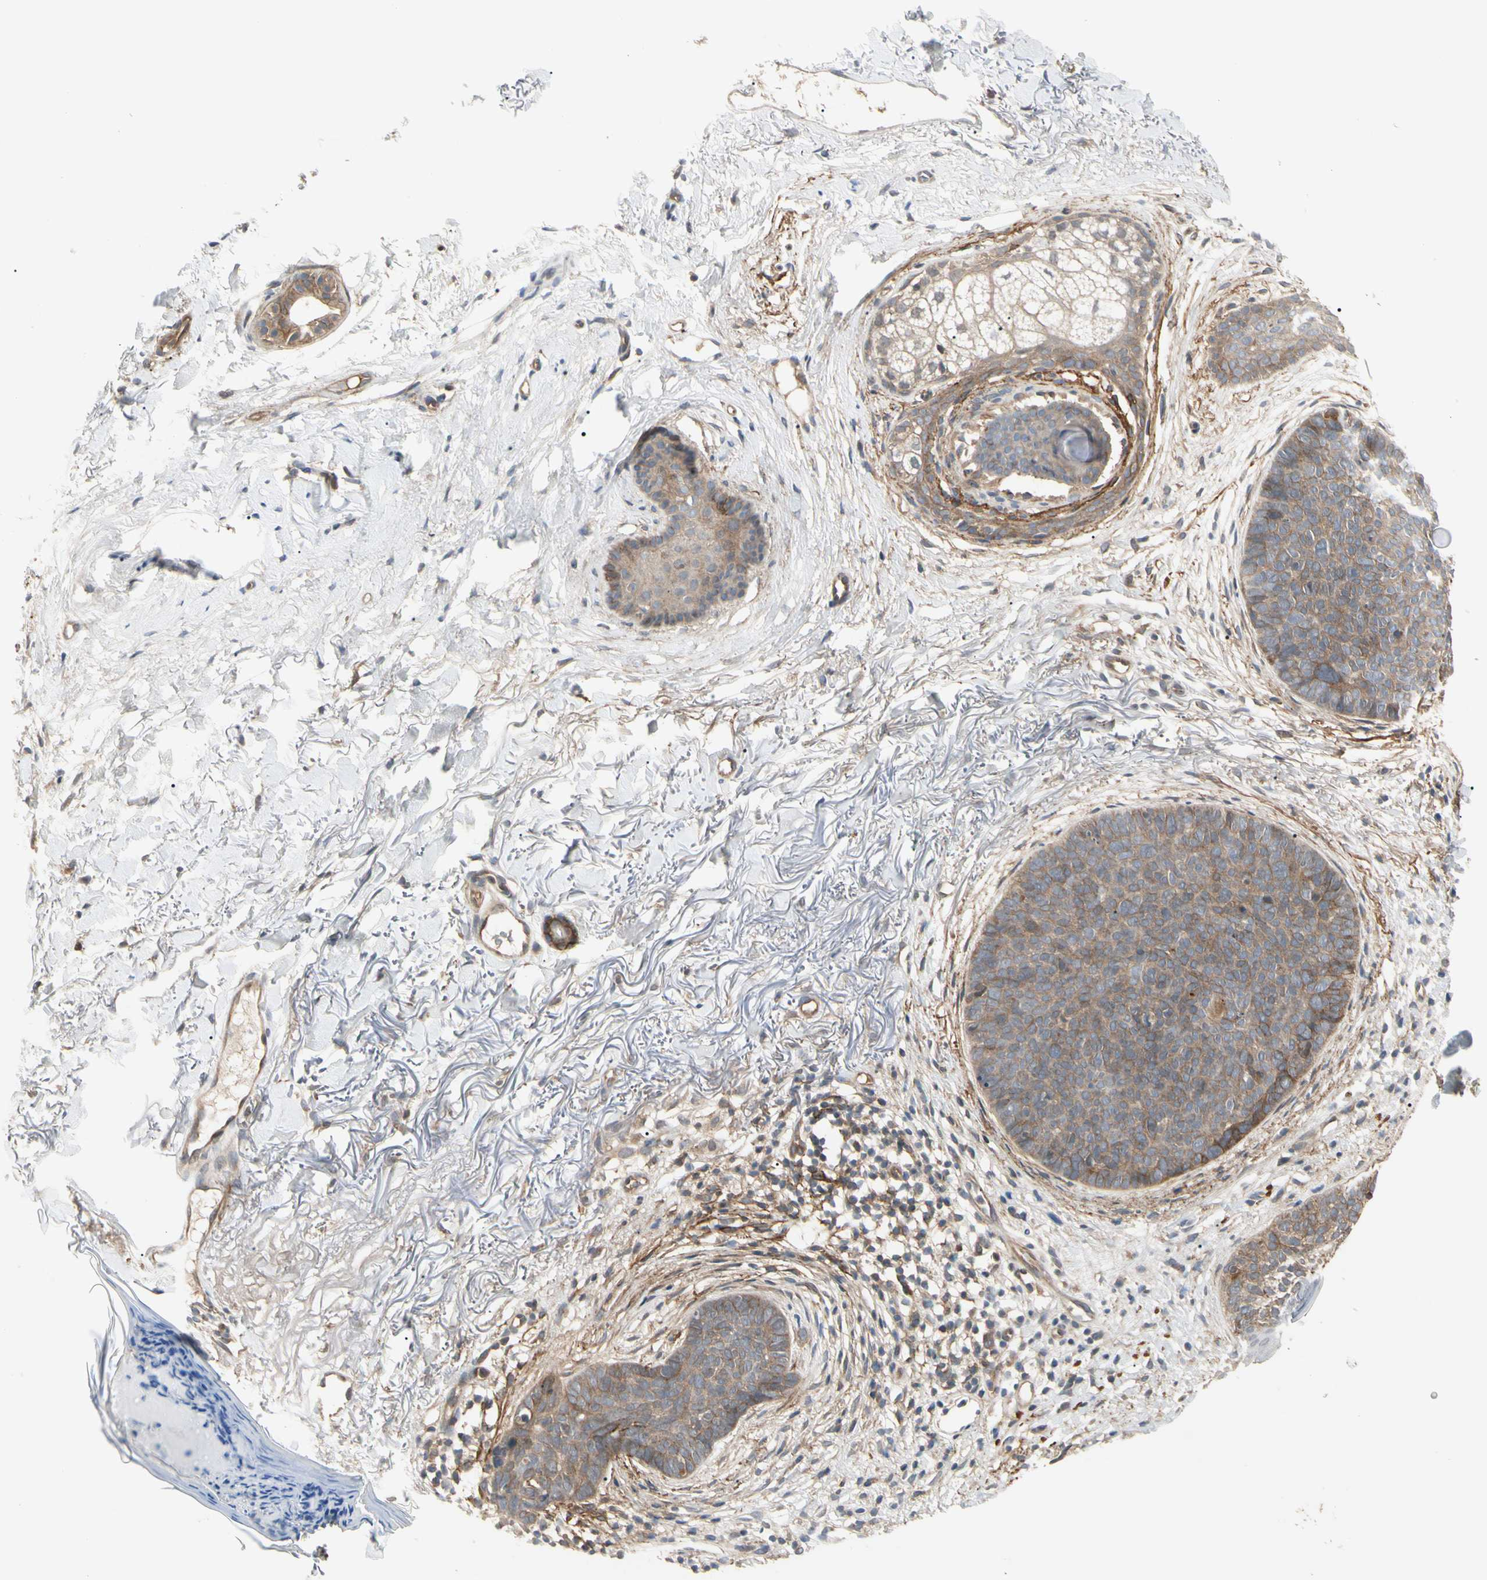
{"staining": {"intensity": "moderate", "quantity": ">75%", "location": "cytoplasmic/membranous"}, "tissue": "skin cancer", "cell_type": "Tumor cells", "image_type": "cancer", "snomed": [{"axis": "morphology", "description": "Basal cell carcinoma"}, {"axis": "topography", "description": "Skin"}], "caption": "Protein expression analysis of human basal cell carcinoma (skin) reveals moderate cytoplasmic/membranous staining in about >75% of tumor cells. The protein of interest is shown in brown color, while the nuclei are stained blue.", "gene": "F2R", "patient": {"sex": "female", "age": 70}}